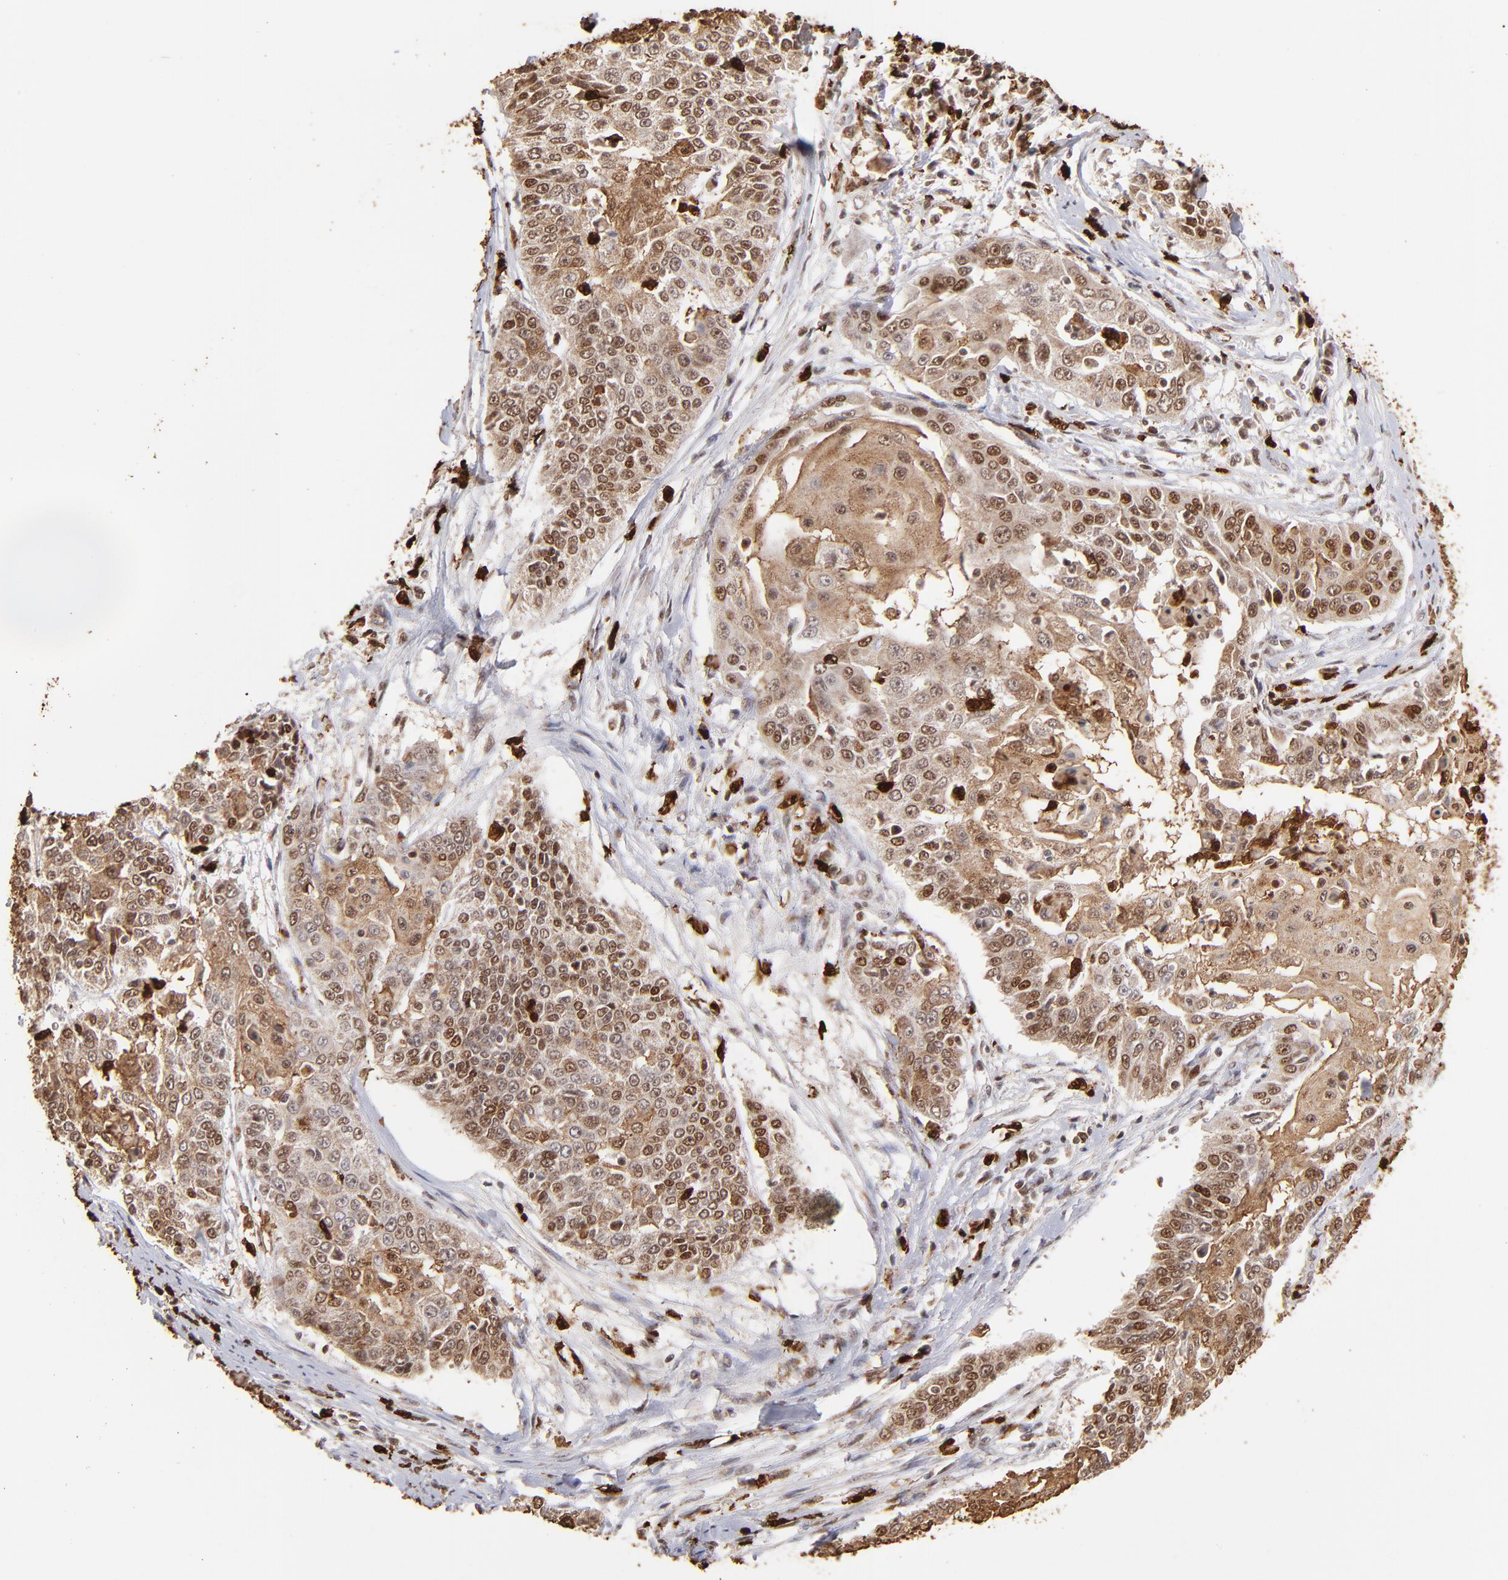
{"staining": {"intensity": "moderate", "quantity": ">75%", "location": "cytoplasmic/membranous,nuclear"}, "tissue": "cervical cancer", "cell_type": "Tumor cells", "image_type": "cancer", "snomed": [{"axis": "morphology", "description": "Squamous cell carcinoma, NOS"}, {"axis": "topography", "description": "Cervix"}], "caption": "This photomicrograph exhibits IHC staining of squamous cell carcinoma (cervical), with medium moderate cytoplasmic/membranous and nuclear staining in approximately >75% of tumor cells.", "gene": "ZFX", "patient": {"sex": "female", "age": 64}}